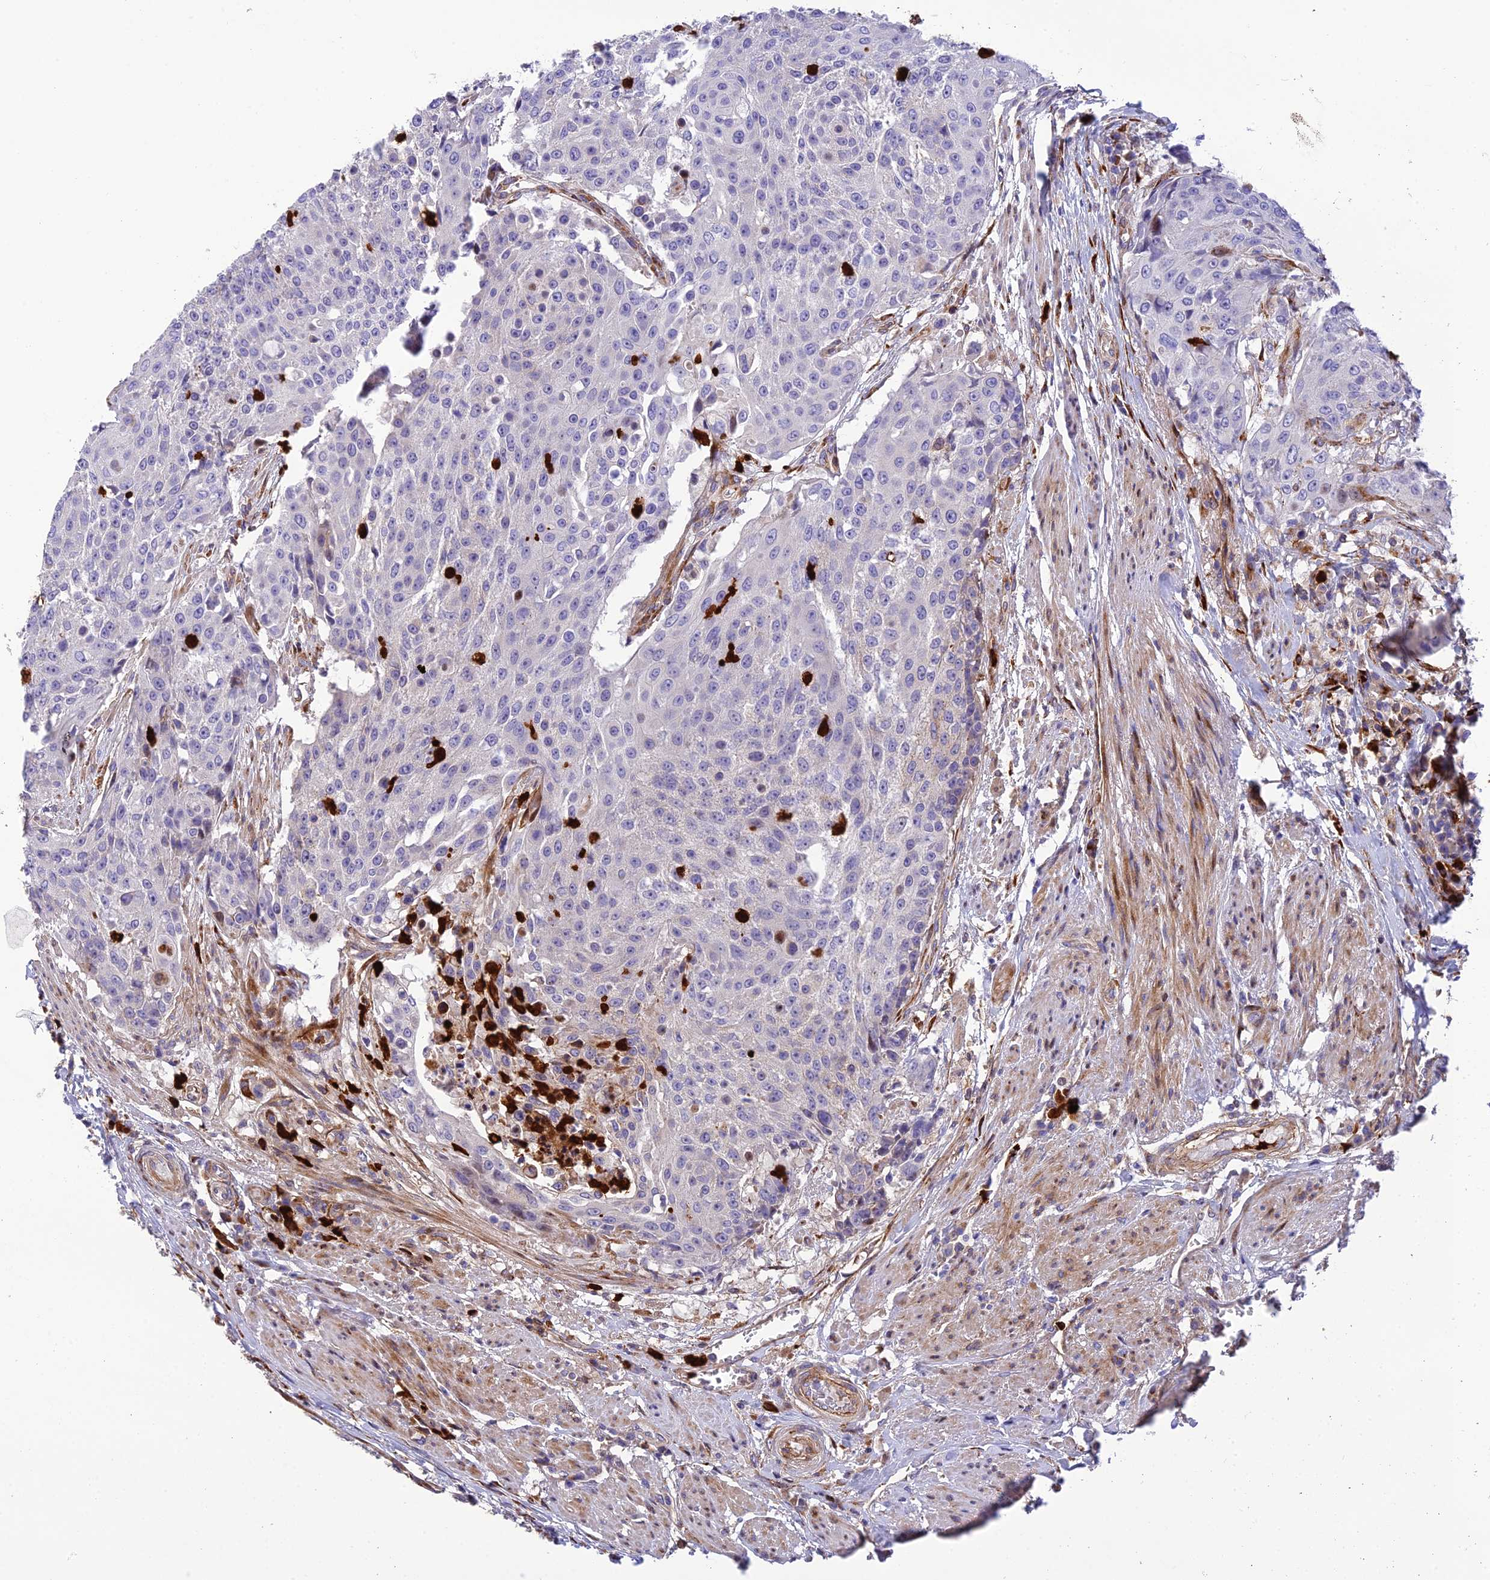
{"staining": {"intensity": "negative", "quantity": "none", "location": "none"}, "tissue": "urothelial cancer", "cell_type": "Tumor cells", "image_type": "cancer", "snomed": [{"axis": "morphology", "description": "Urothelial carcinoma, High grade"}, {"axis": "topography", "description": "Urinary bladder"}], "caption": "Immunohistochemistry image of human urothelial carcinoma (high-grade) stained for a protein (brown), which exhibits no staining in tumor cells.", "gene": "CPSF4L", "patient": {"sex": "female", "age": 63}}